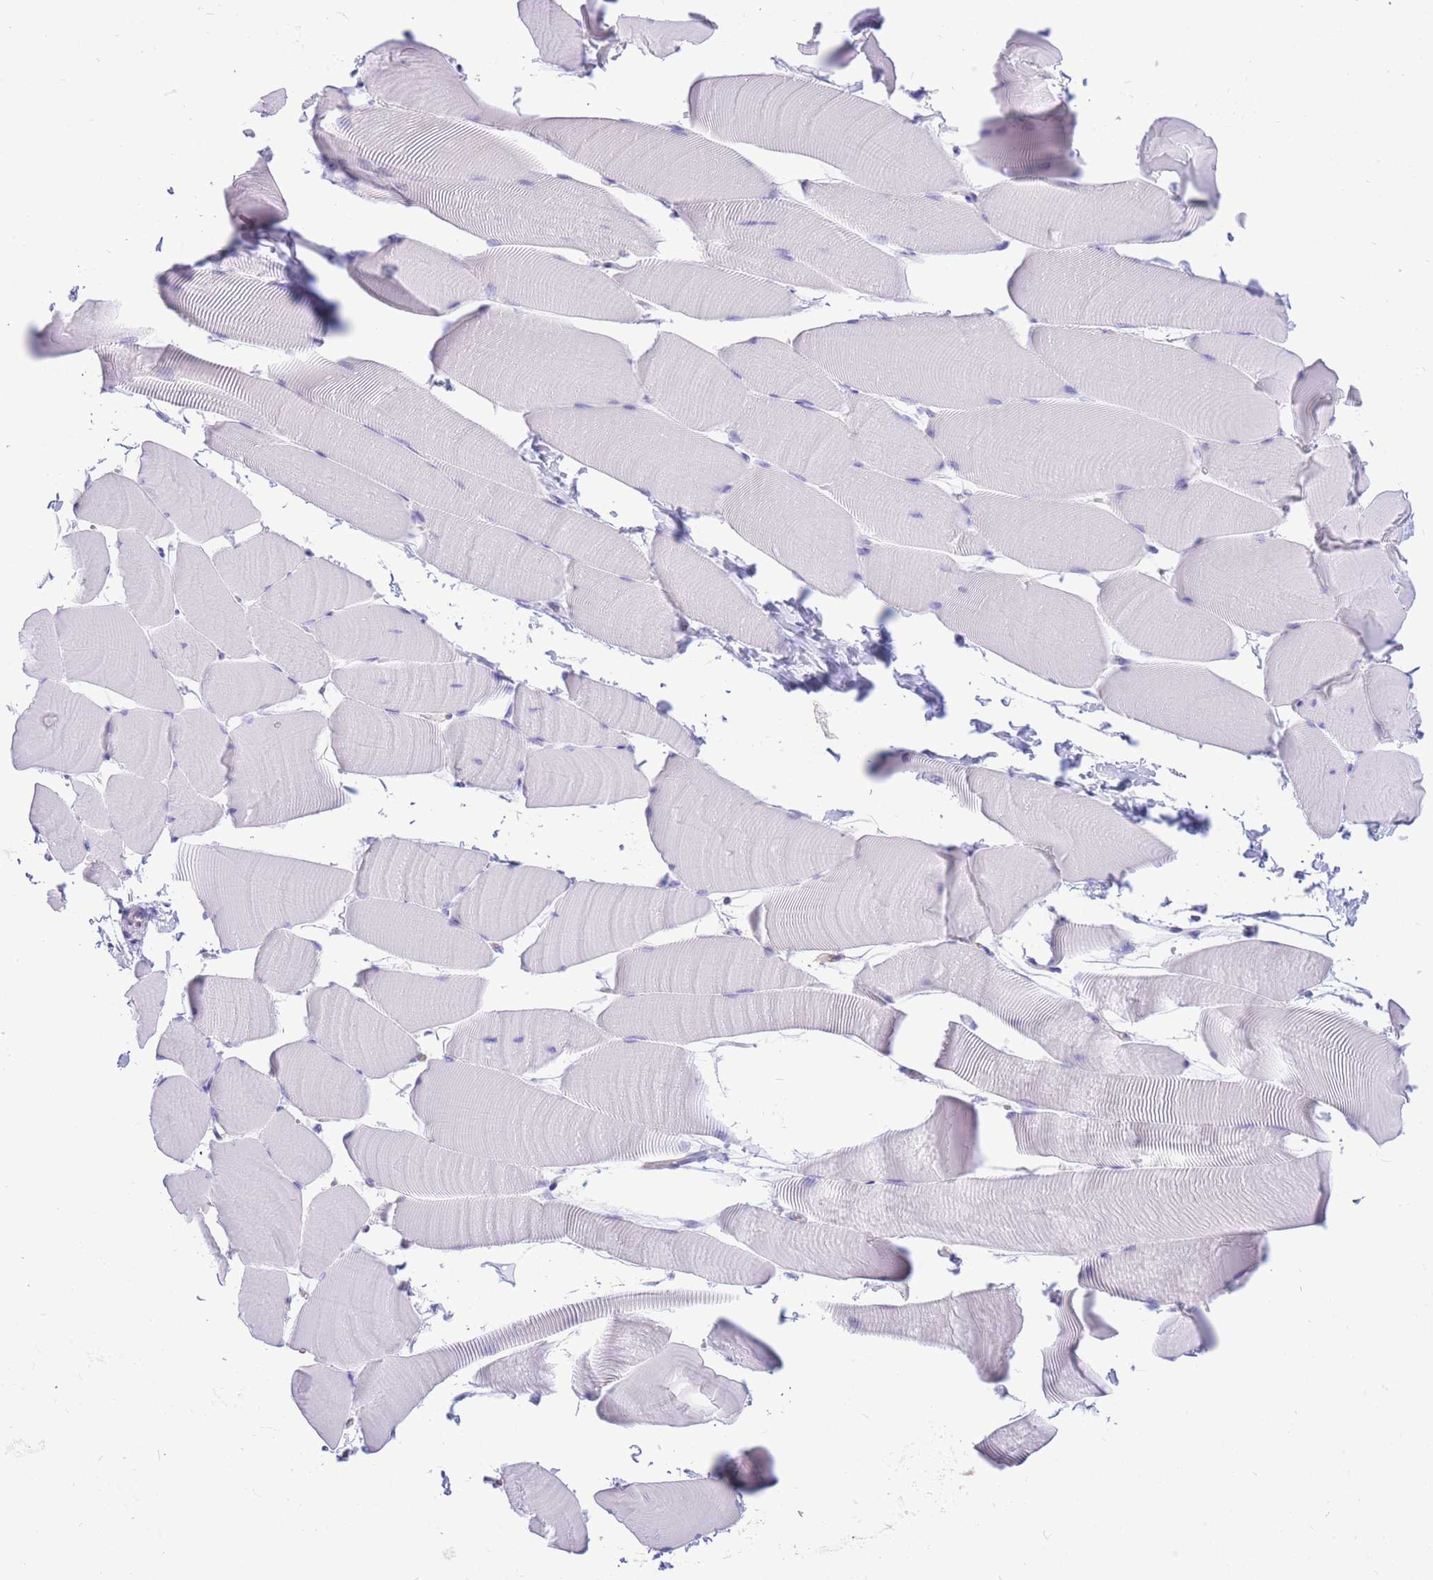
{"staining": {"intensity": "negative", "quantity": "none", "location": "none"}, "tissue": "skeletal muscle", "cell_type": "Myocytes", "image_type": "normal", "snomed": [{"axis": "morphology", "description": "Normal tissue, NOS"}, {"axis": "topography", "description": "Skeletal muscle"}], "caption": "Histopathology image shows no significant protein expression in myocytes of normal skeletal muscle.", "gene": "SULT1A1", "patient": {"sex": "male", "age": 25}}